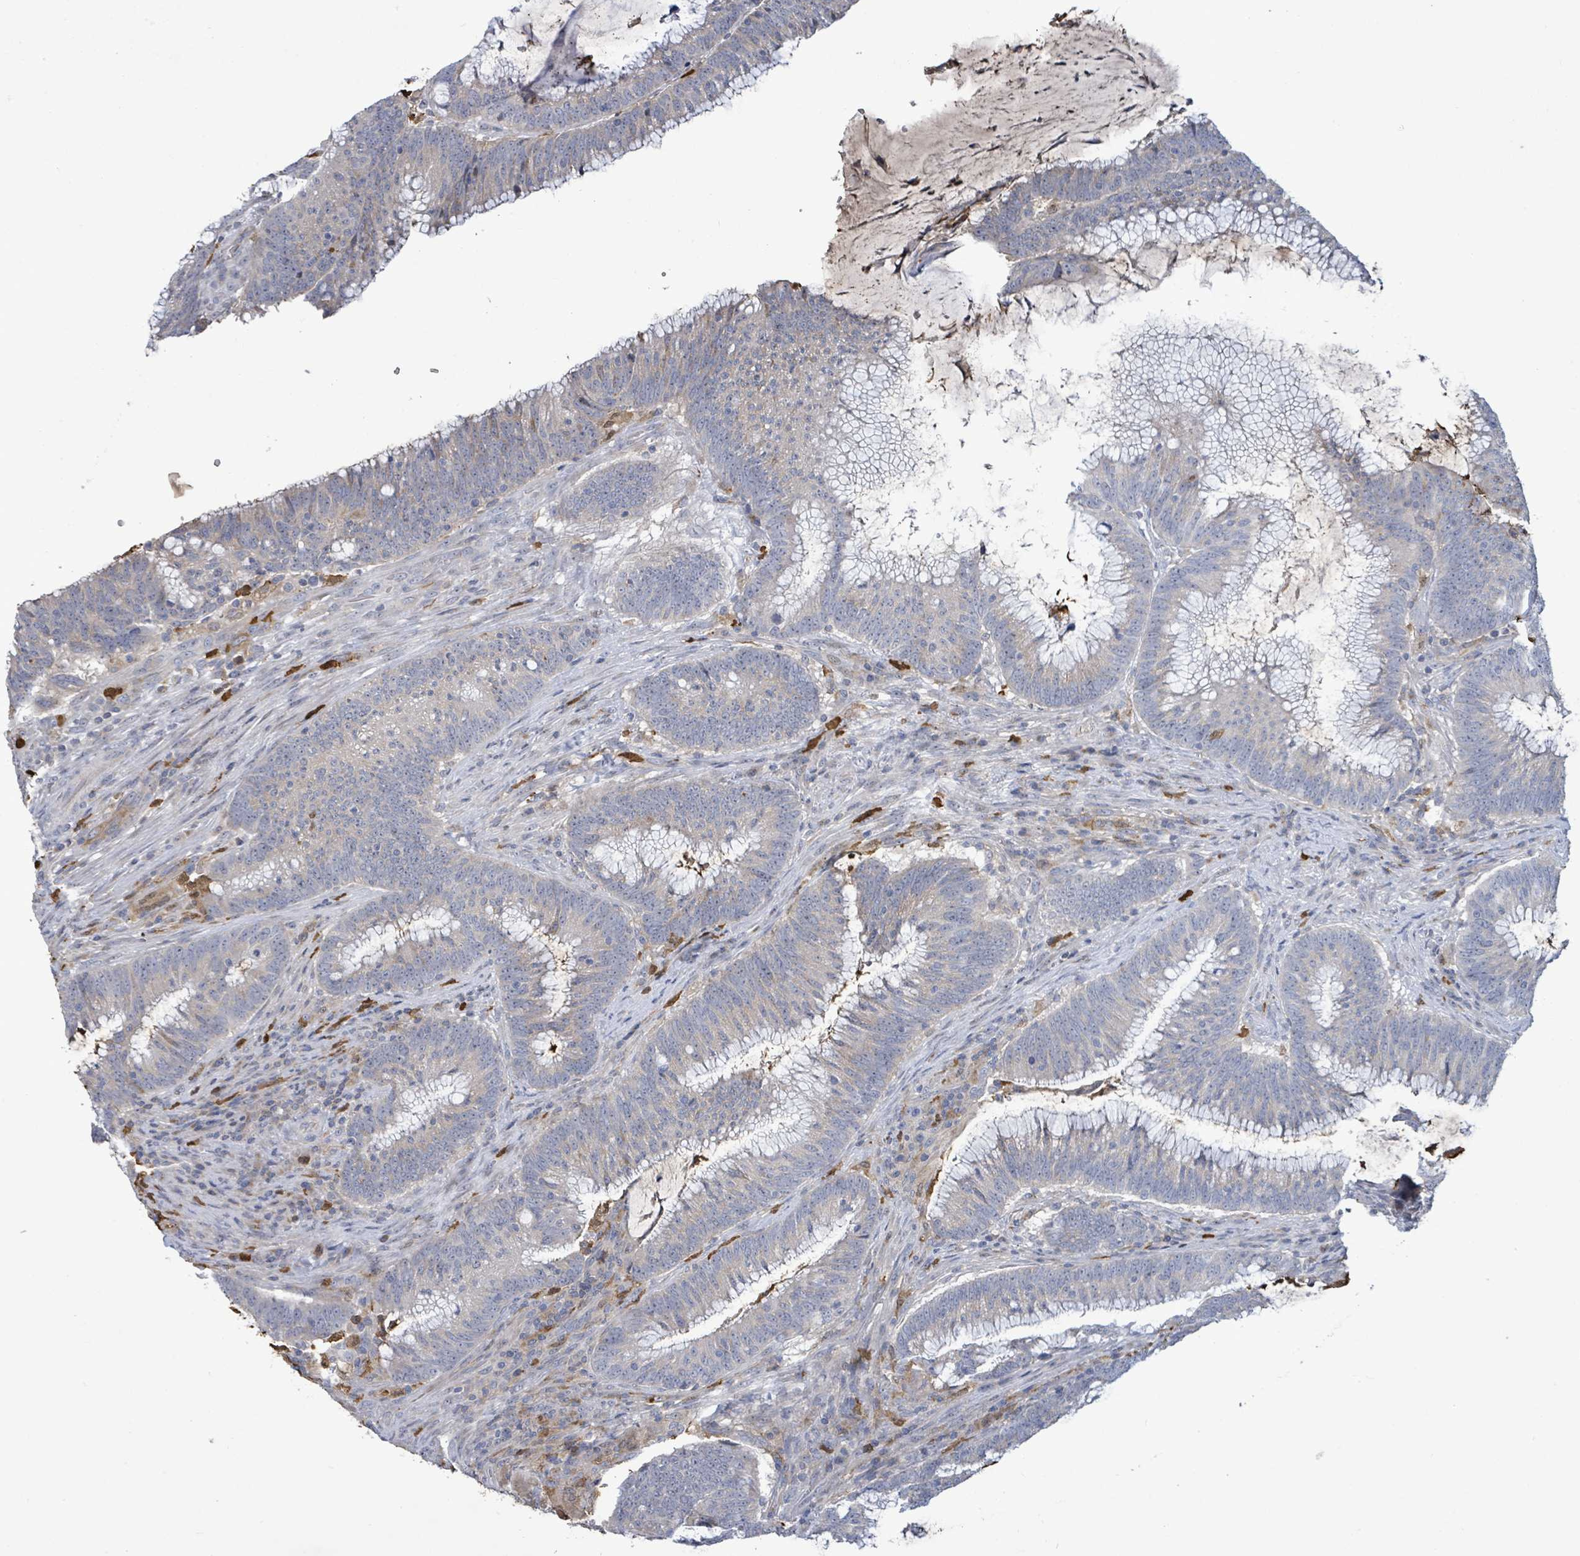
{"staining": {"intensity": "negative", "quantity": "none", "location": "none"}, "tissue": "colorectal cancer", "cell_type": "Tumor cells", "image_type": "cancer", "snomed": [{"axis": "morphology", "description": "Adenocarcinoma, NOS"}, {"axis": "topography", "description": "Rectum"}], "caption": "The photomicrograph reveals no staining of tumor cells in colorectal cancer (adenocarcinoma).", "gene": "FAM210A", "patient": {"sex": "female", "age": 77}}